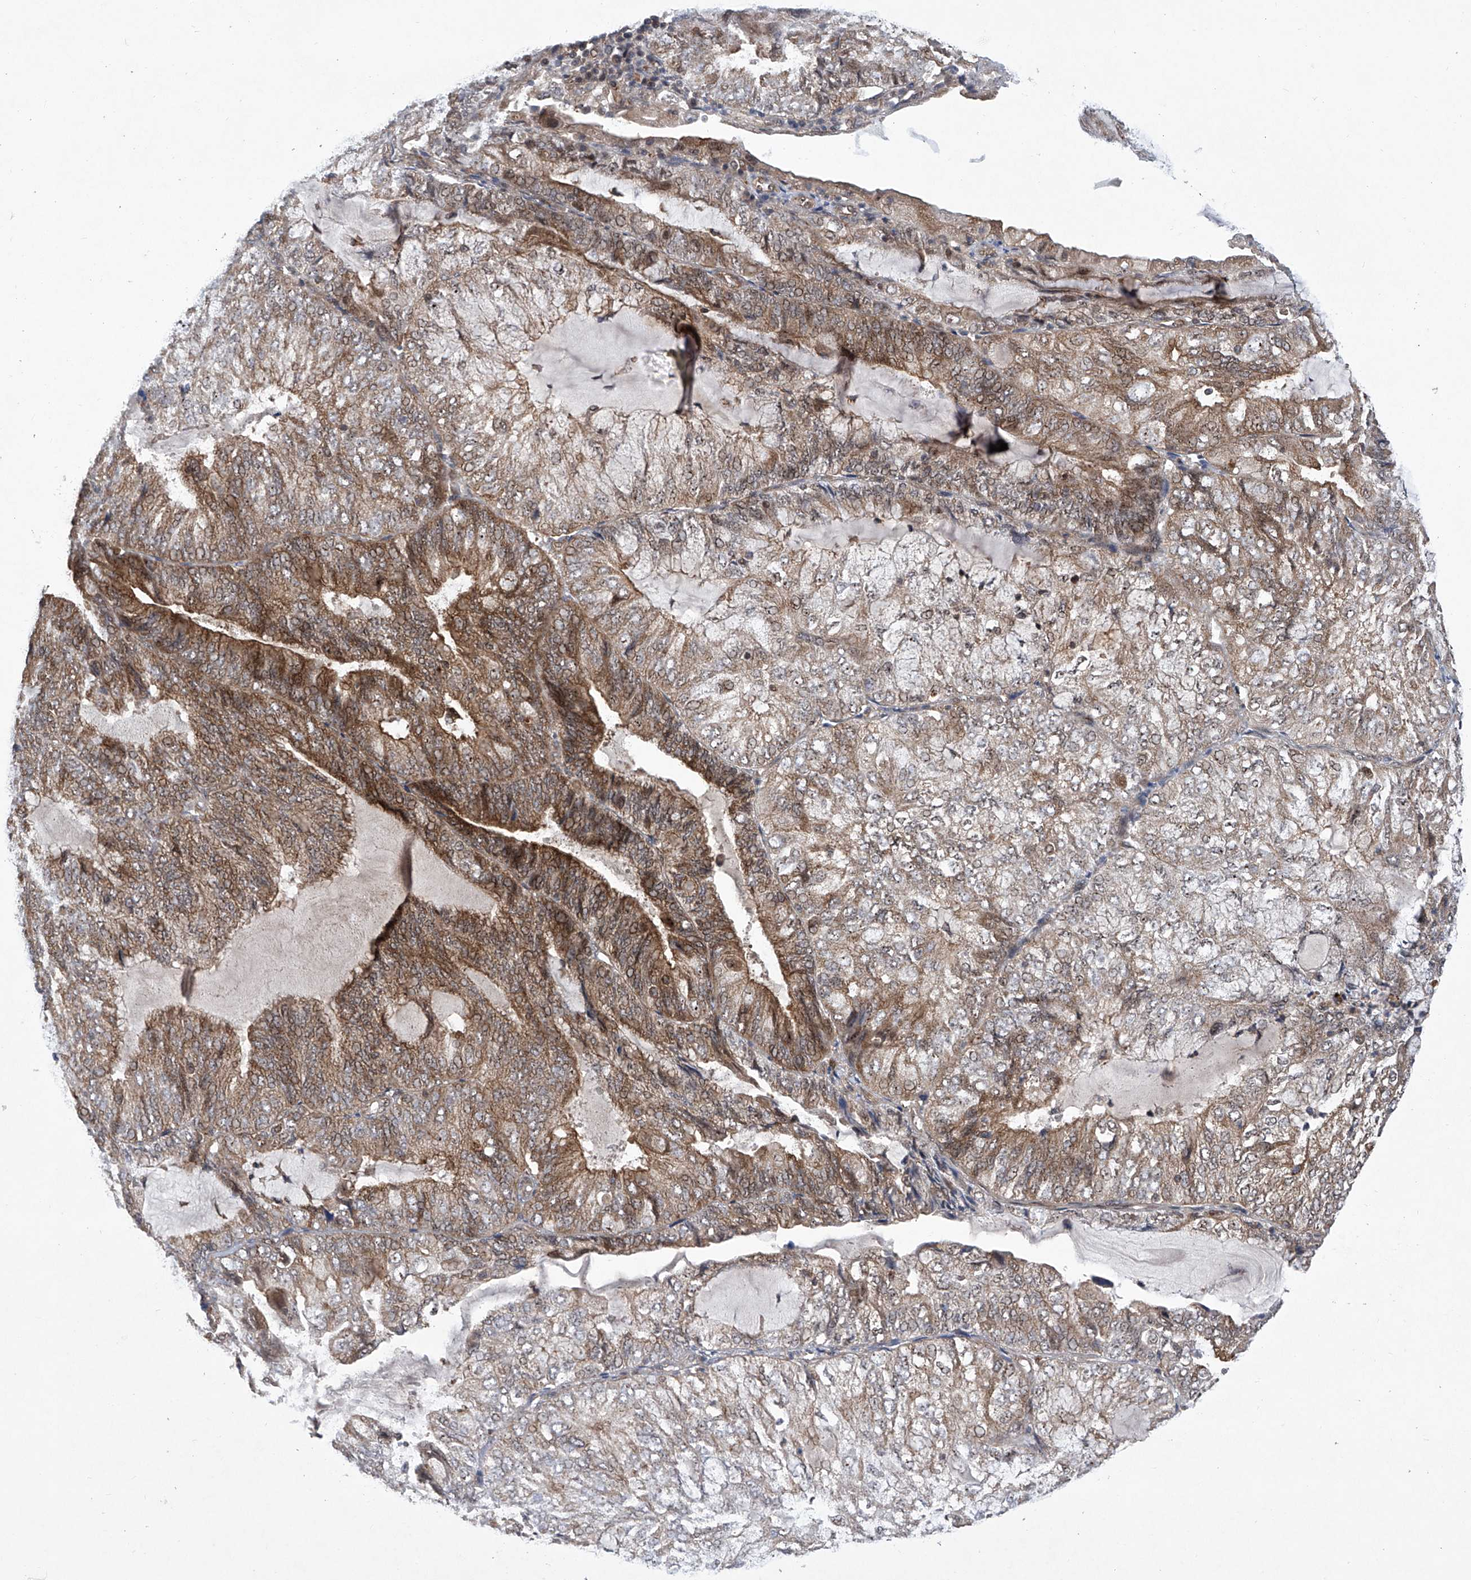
{"staining": {"intensity": "moderate", "quantity": ">75%", "location": "cytoplasmic/membranous"}, "tissue": "endometrial cancer", "cell_type": "Tumor cells", "image_type": "cancer", "snomed": [{"axis": "morphology", "description": "Adenocarcinoma, NOS"}, {"axis": "topography", "description": "Endometrium"}], "caption": "IHC histopathology image of human adenocarcinoma (endometrial) stained for a protein (brown), which displays medium levels of moderate cytoplasmic/membranous positivity in approximately >75% of tumor cells.", "gene": "CISH", "patient": {"sex": "female", "age": 81}}